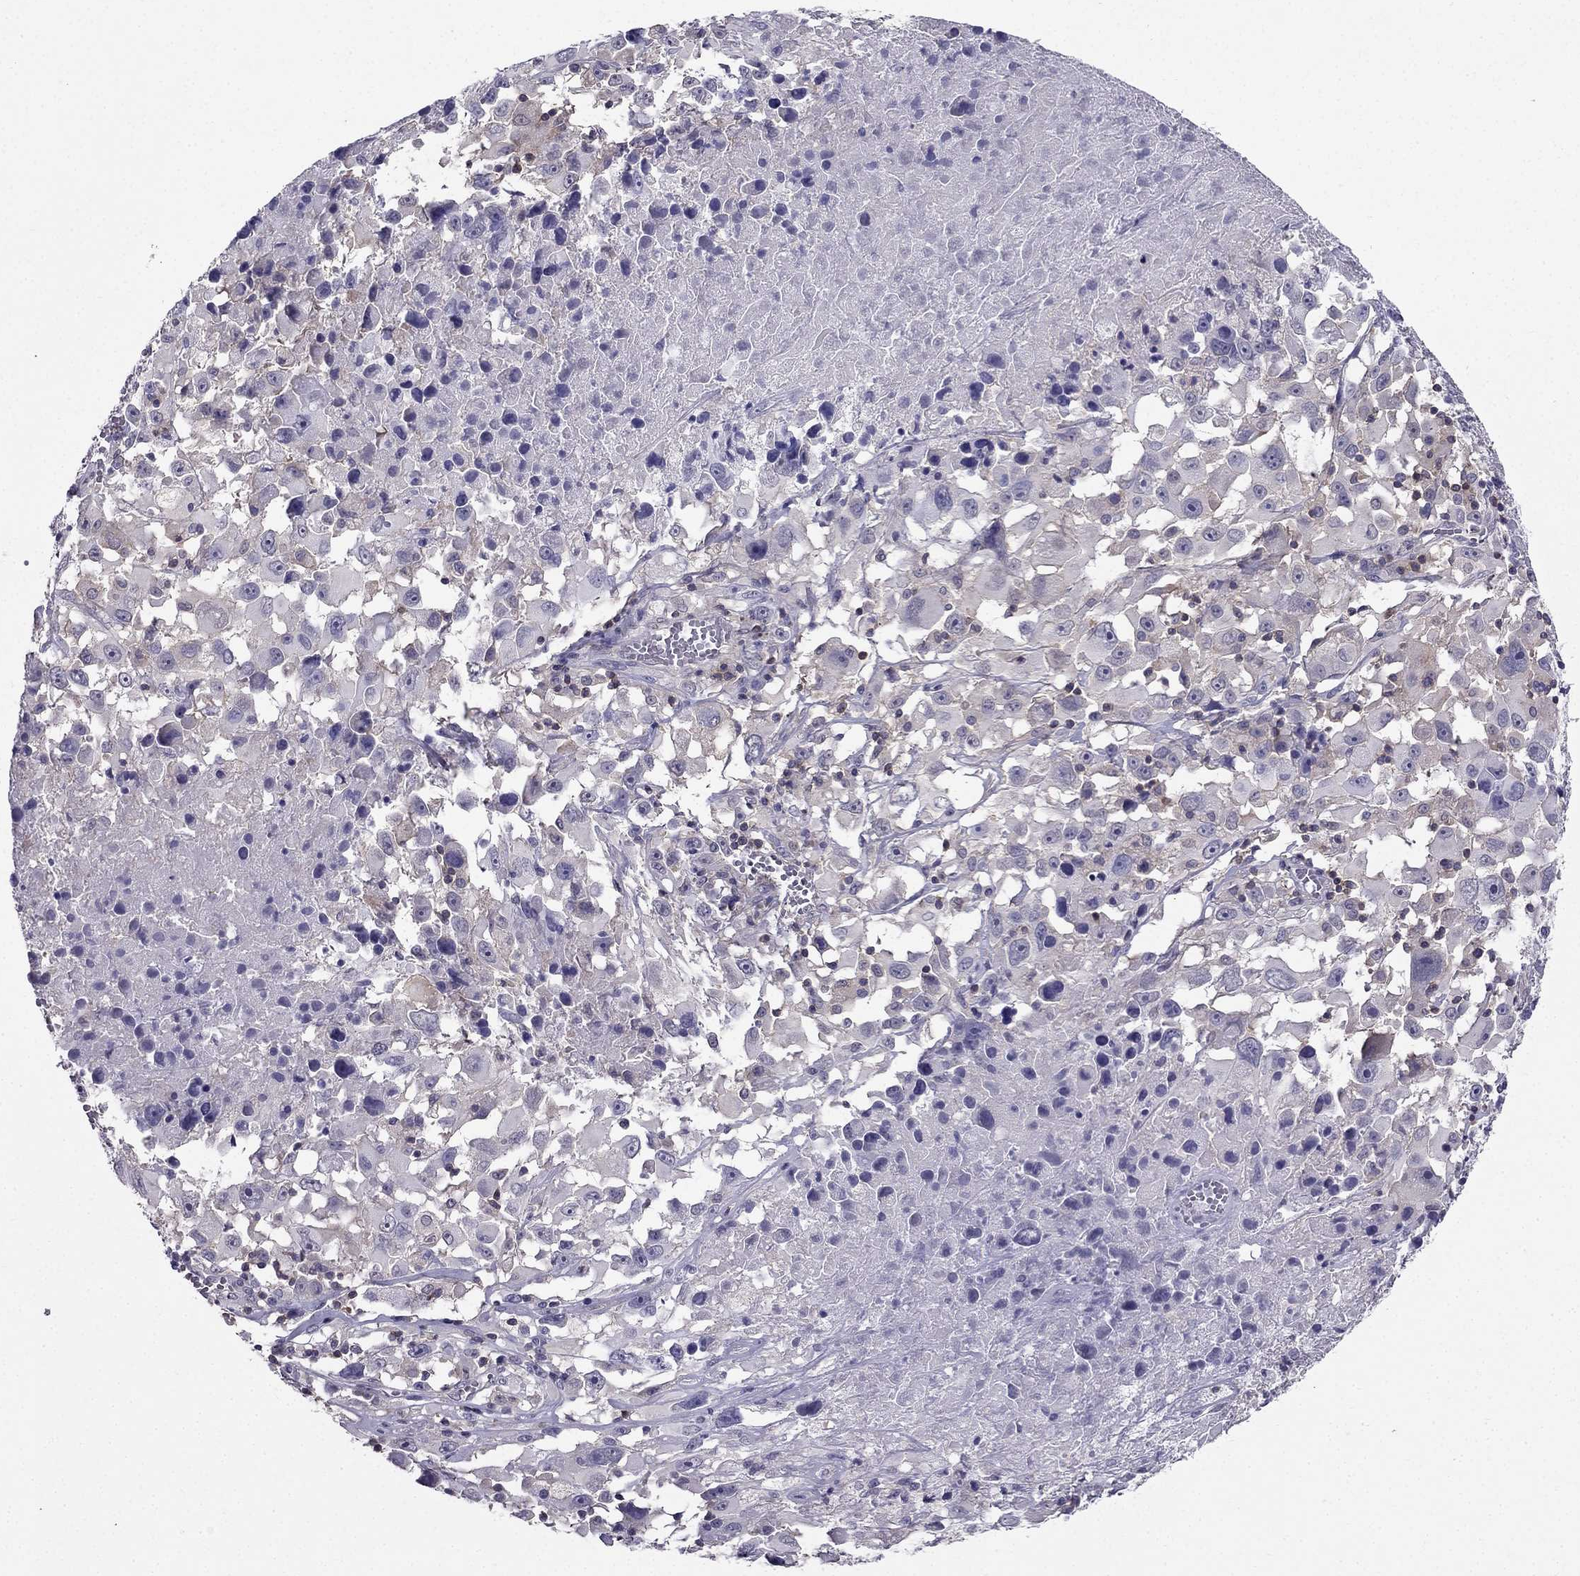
{"staining": {"intensity": "negative", "quantity": "none", "location": "none"}, "tissue": "melanoma", "cell_type": "Tumor cells", "image_type": "cancer", "snomed": [{"axis": "morphology", "description": "Malignant melanoma, Metastatic site"}, {"axis": "topography", "description": "Soft tissue"}], "caption": "The IHC histopathology image has no significant staining in tumor cells of melanoma tissue.", "gene": "AAK1", "patient": {"sex": "male", "age": 50}}